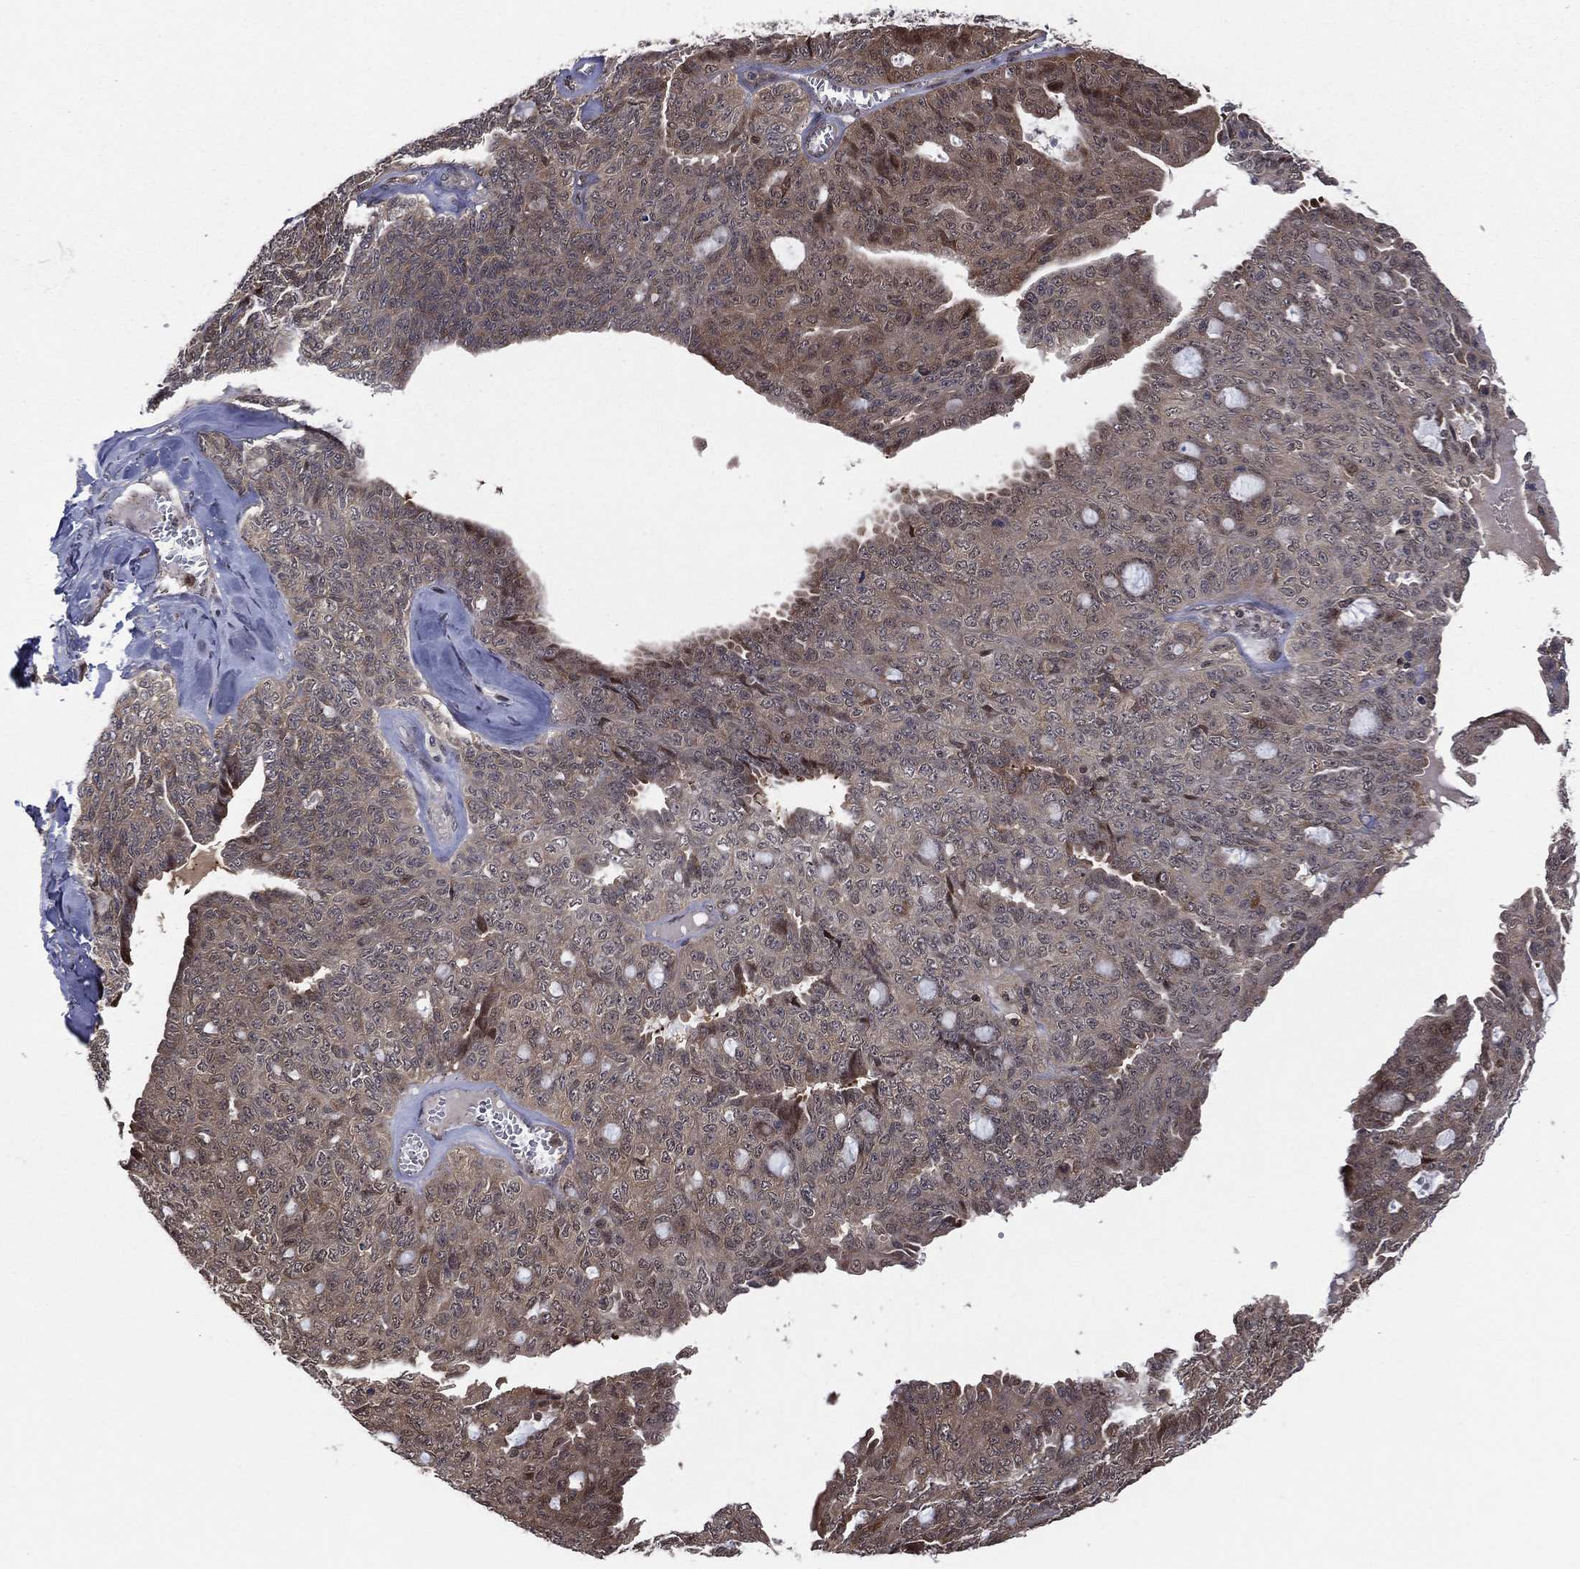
{"staining": {"intensity": "moderate", "quantity": "<25%", "location": "cytoplasmic/membranous"}, "tissue": "ovarian cancer", "cell_type": "Tumor cells", "image_type": "cancer", "snomed": [{"axis": "morphology", "description": "Cystadenocarcinoma, serous, NOS"}, {"axis": "topography", "description": "Ovary"}], "caption": "Ovarian cancer stained with a brown dye exhibits moderate cytoplasmic/membranous positive positivity in about <25% of tumor cells.", "gene": "ICOSLG", "patient": {"sex": "female", "age": 71}}